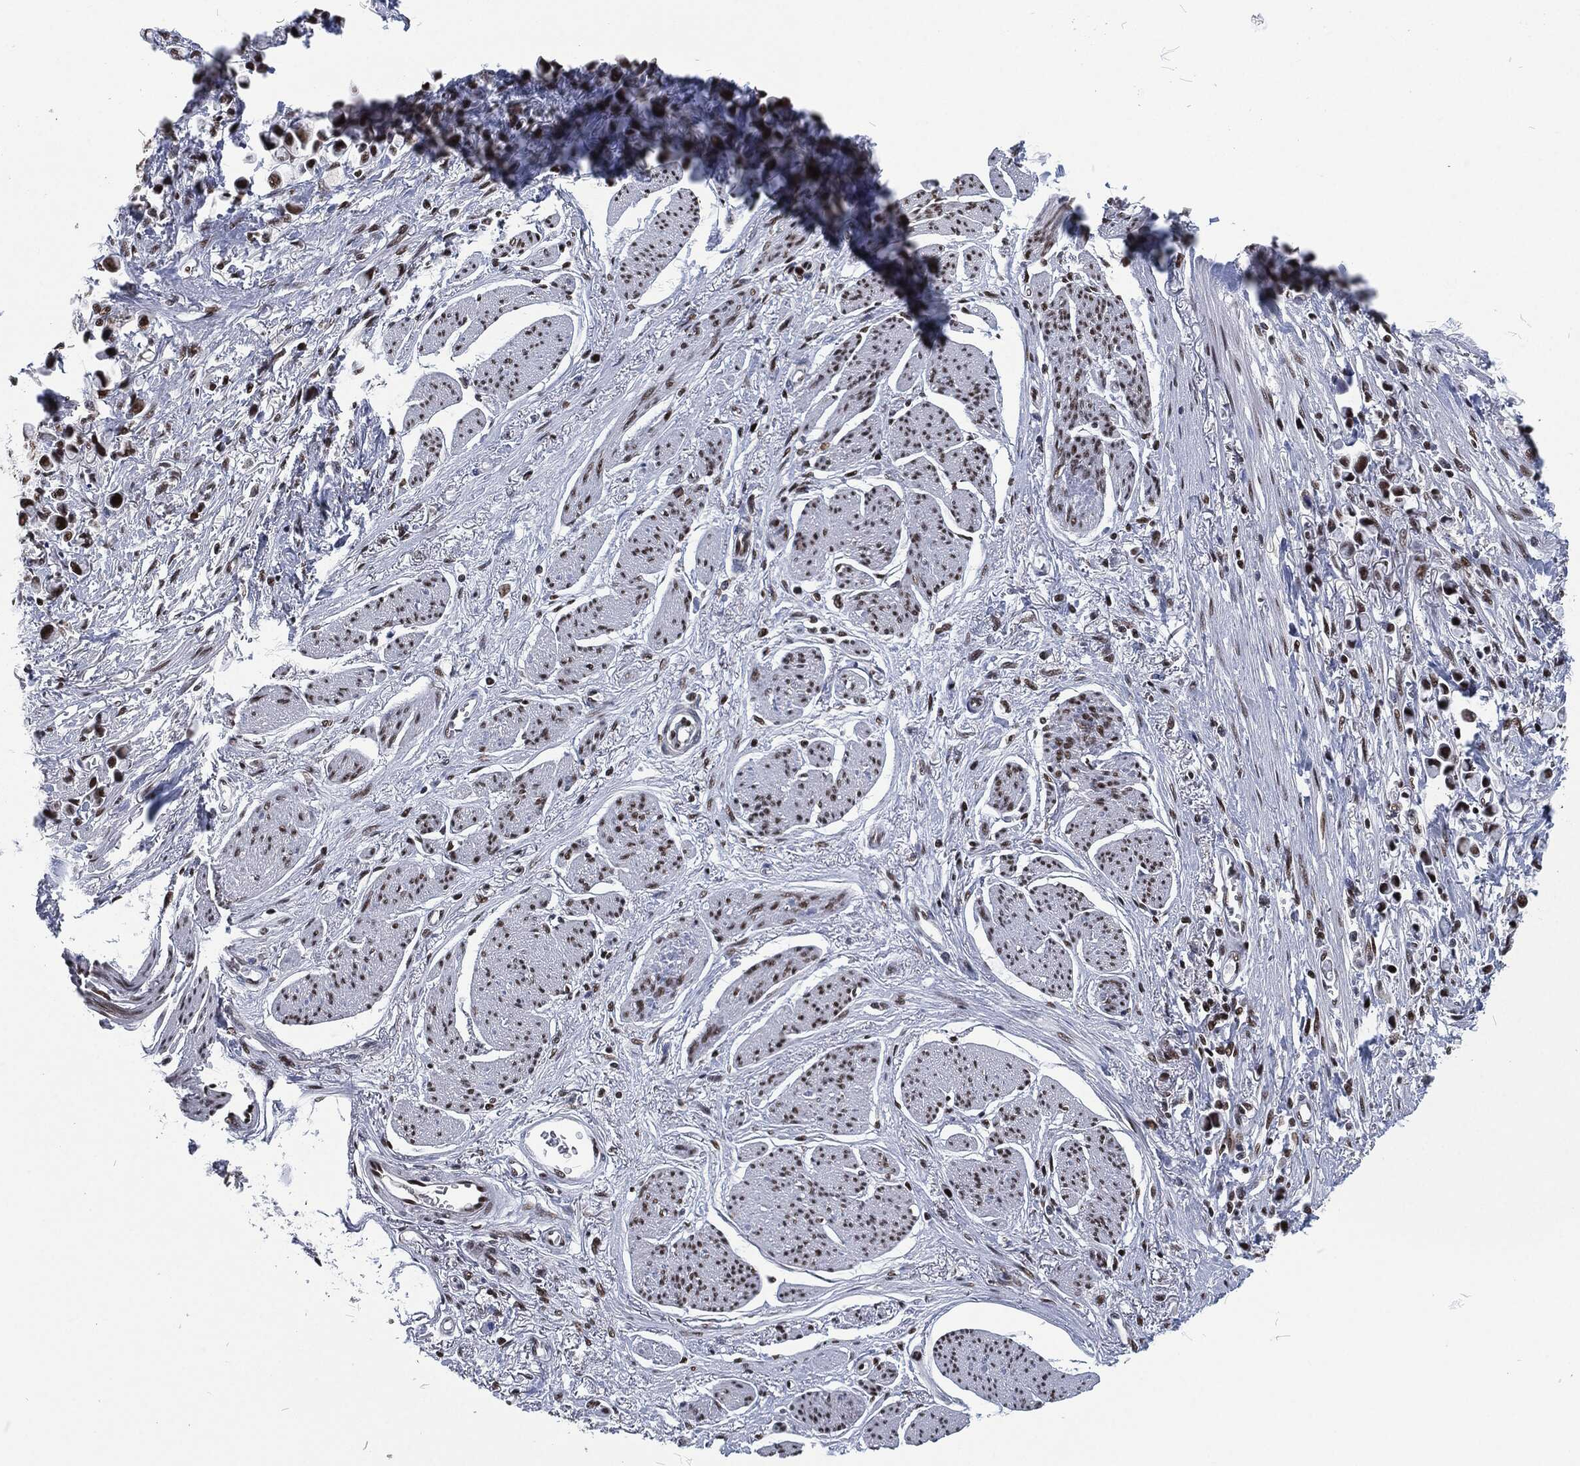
{"staining": {"intensity": "strong", "quantity": ">75%", "location": "nuclear"}, "tissue": "stomach cancer", "cell_type": "Tumor cells", "image_type": "cancer", "snomed": [{"axis": "morphology", "description": "Adenocarcinoma, NOS"}, {"axis": "topography", "description": "Stomach"}], "caption": "A brown stain highlights strong nuclear positivity of a protein in human stomach cancer (adenocarcinoma) tumor cells.", "gene": "DCPS", "patient": {"sex": "female", "age": 81}}